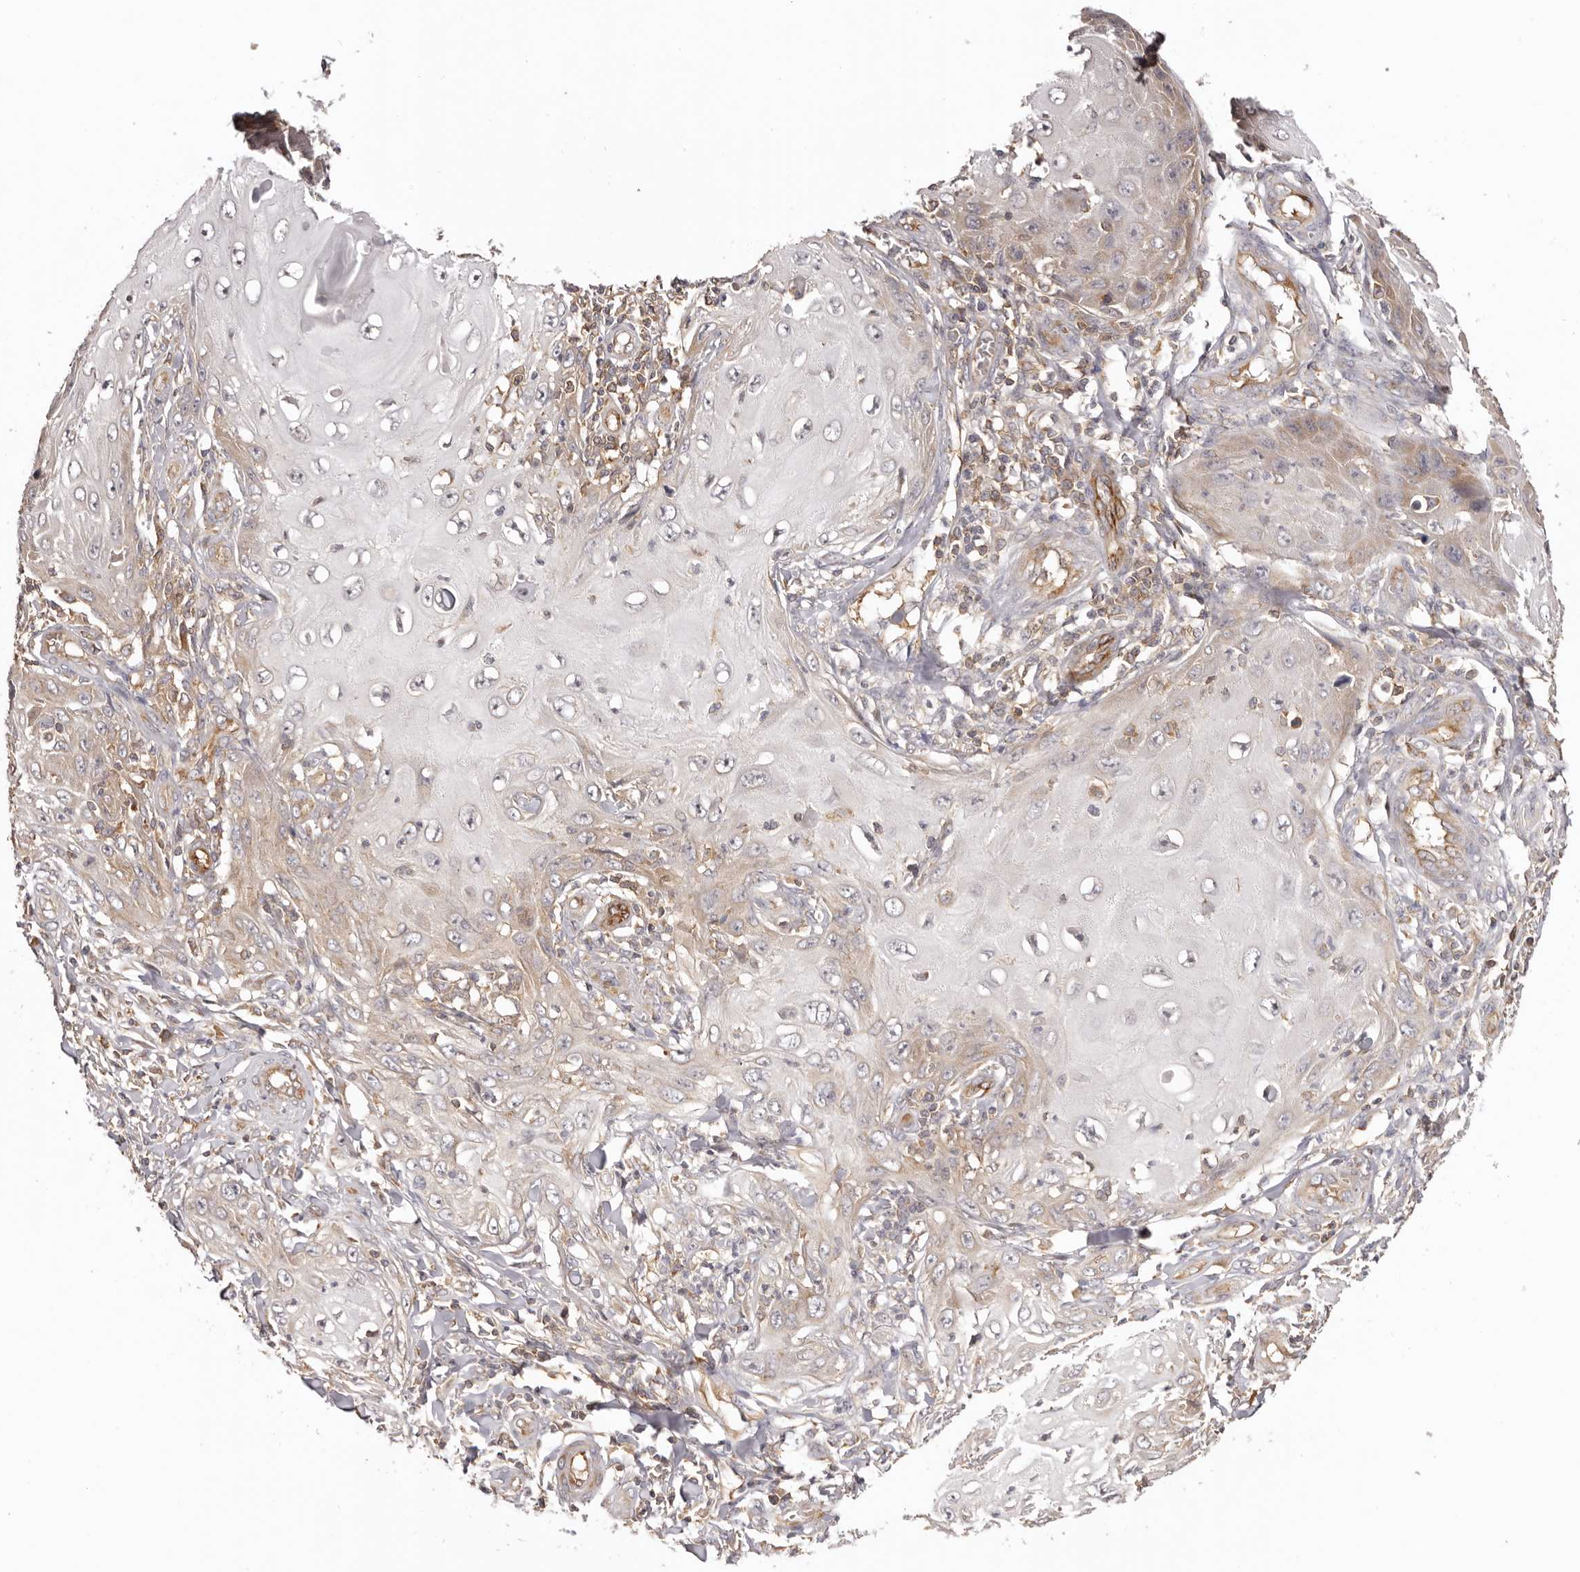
{"staining": {"intensity": "weak", "quantity": "25%-75%", "location": "cytoplasmic/membranous"}, "tissue": "skin cancer", "cell_type": "Tumor cells", "image_type": "cancer", "snomed": [{"axis": "morphology", "description": "Squamous cell carcinoma, NOS"}, {"axis": "topography", "description": "Skin"}], "caption": "DAB (3,3'-diaminobenzidine) immunohistochemical staining of skin cancer (squamous cell carcinoma) demonstrates weak cytoplasmic/membranous protein staining in approximately 25%-75% of tumor cells. (Brightfield microscopy of DAB IHC at high magnification).", "gene": "EEF1E1", "patient": {"sex": "female", "age": 73}}